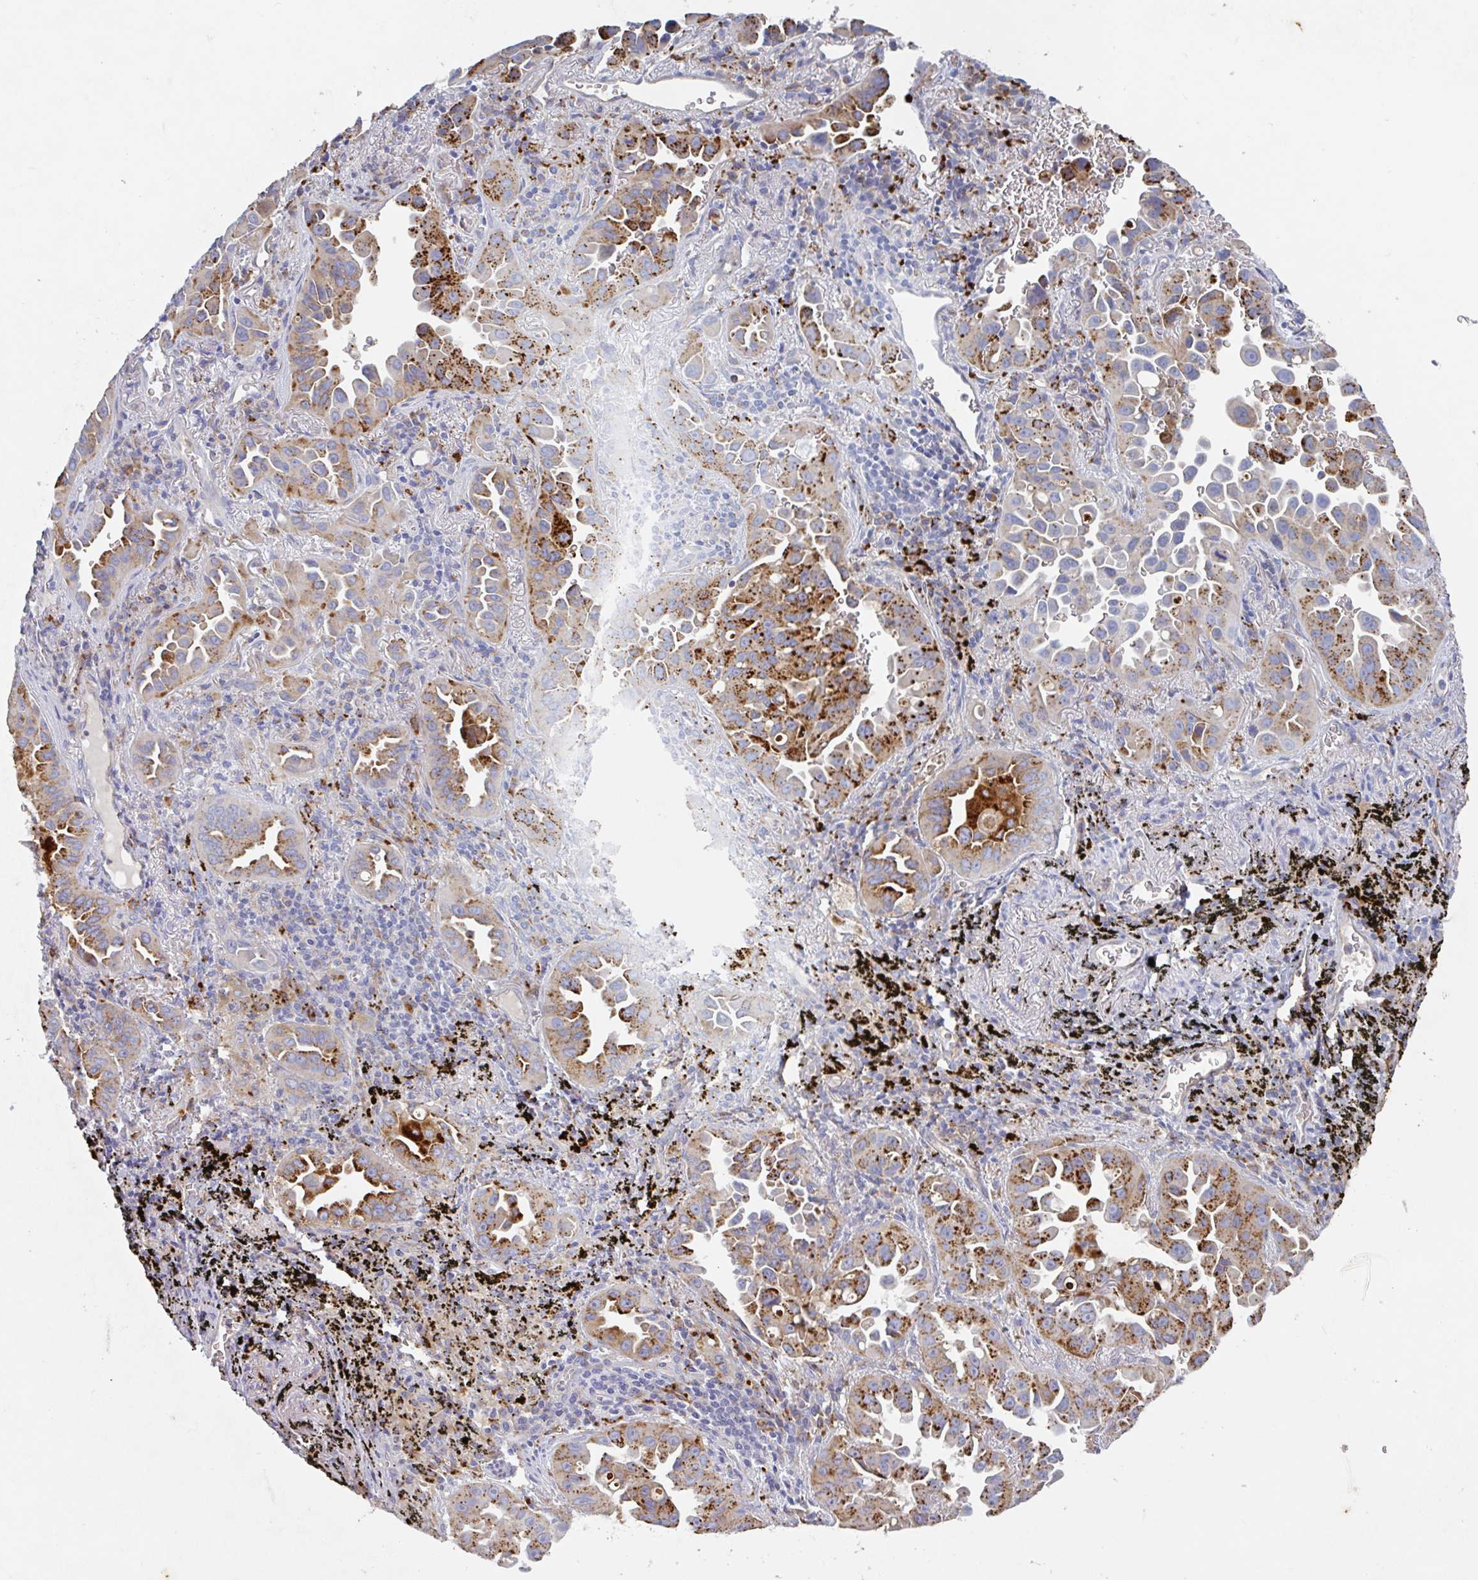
{"staining": {"intensity": "strong", "quantity": ">75%", "location": "cytoplasmic/membranous"}, "tissue": "lung cancer", "cell_type": "Tumor cells", "image_type": "cancer", "snomed": [{"axis": "morphology", "description": "Adenocarcinoma, NOS"}, {"axis": "topography", "description": "Lung"}], "caption": "Human adenocarcinoma (lung) stained with a protein marker displays strong staining in tumor cells.", "gene": "MANBA", "patient": {"sex": "male", "age": 68}}